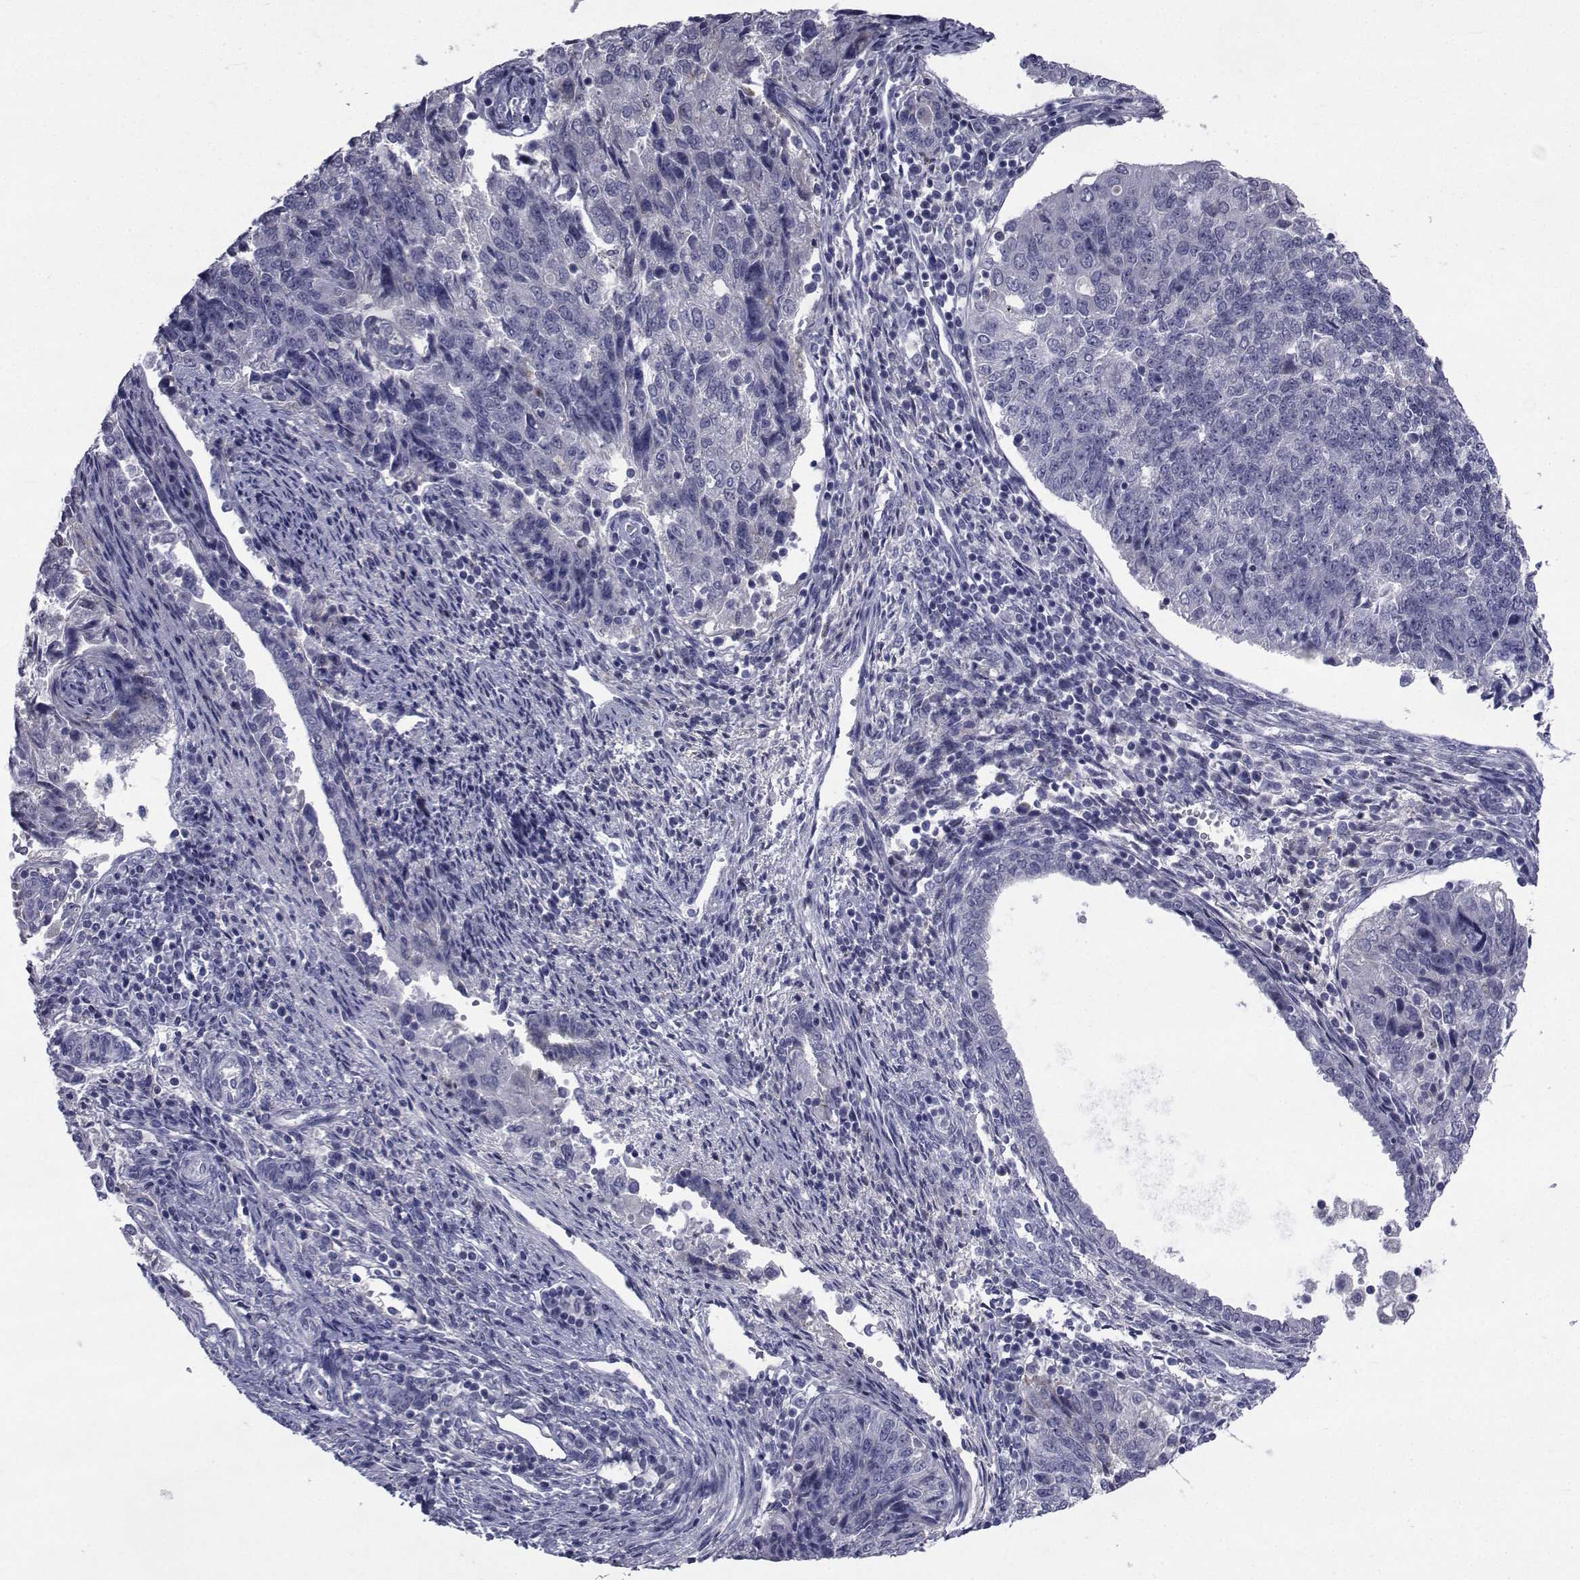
{"staining": {"intensity": "negative", "quantity": "none", "location": "none"}, "tissue": "endometrial cancer", "cell_type": "Tumor cells", "image_type": "cancer", "snomed": [{"axis": "morphology", "description": "Adenocarcinoma, NOS"}, {"axis": "topography", "description": "Endometrium"}], "caption": "This is an IHC histopathology image of endometrial cancer (adenocarcinoma). There is no positivity in tumor cells.", "gene": "SEMA5B", "patient": {"sex": "female", "age": 43}}